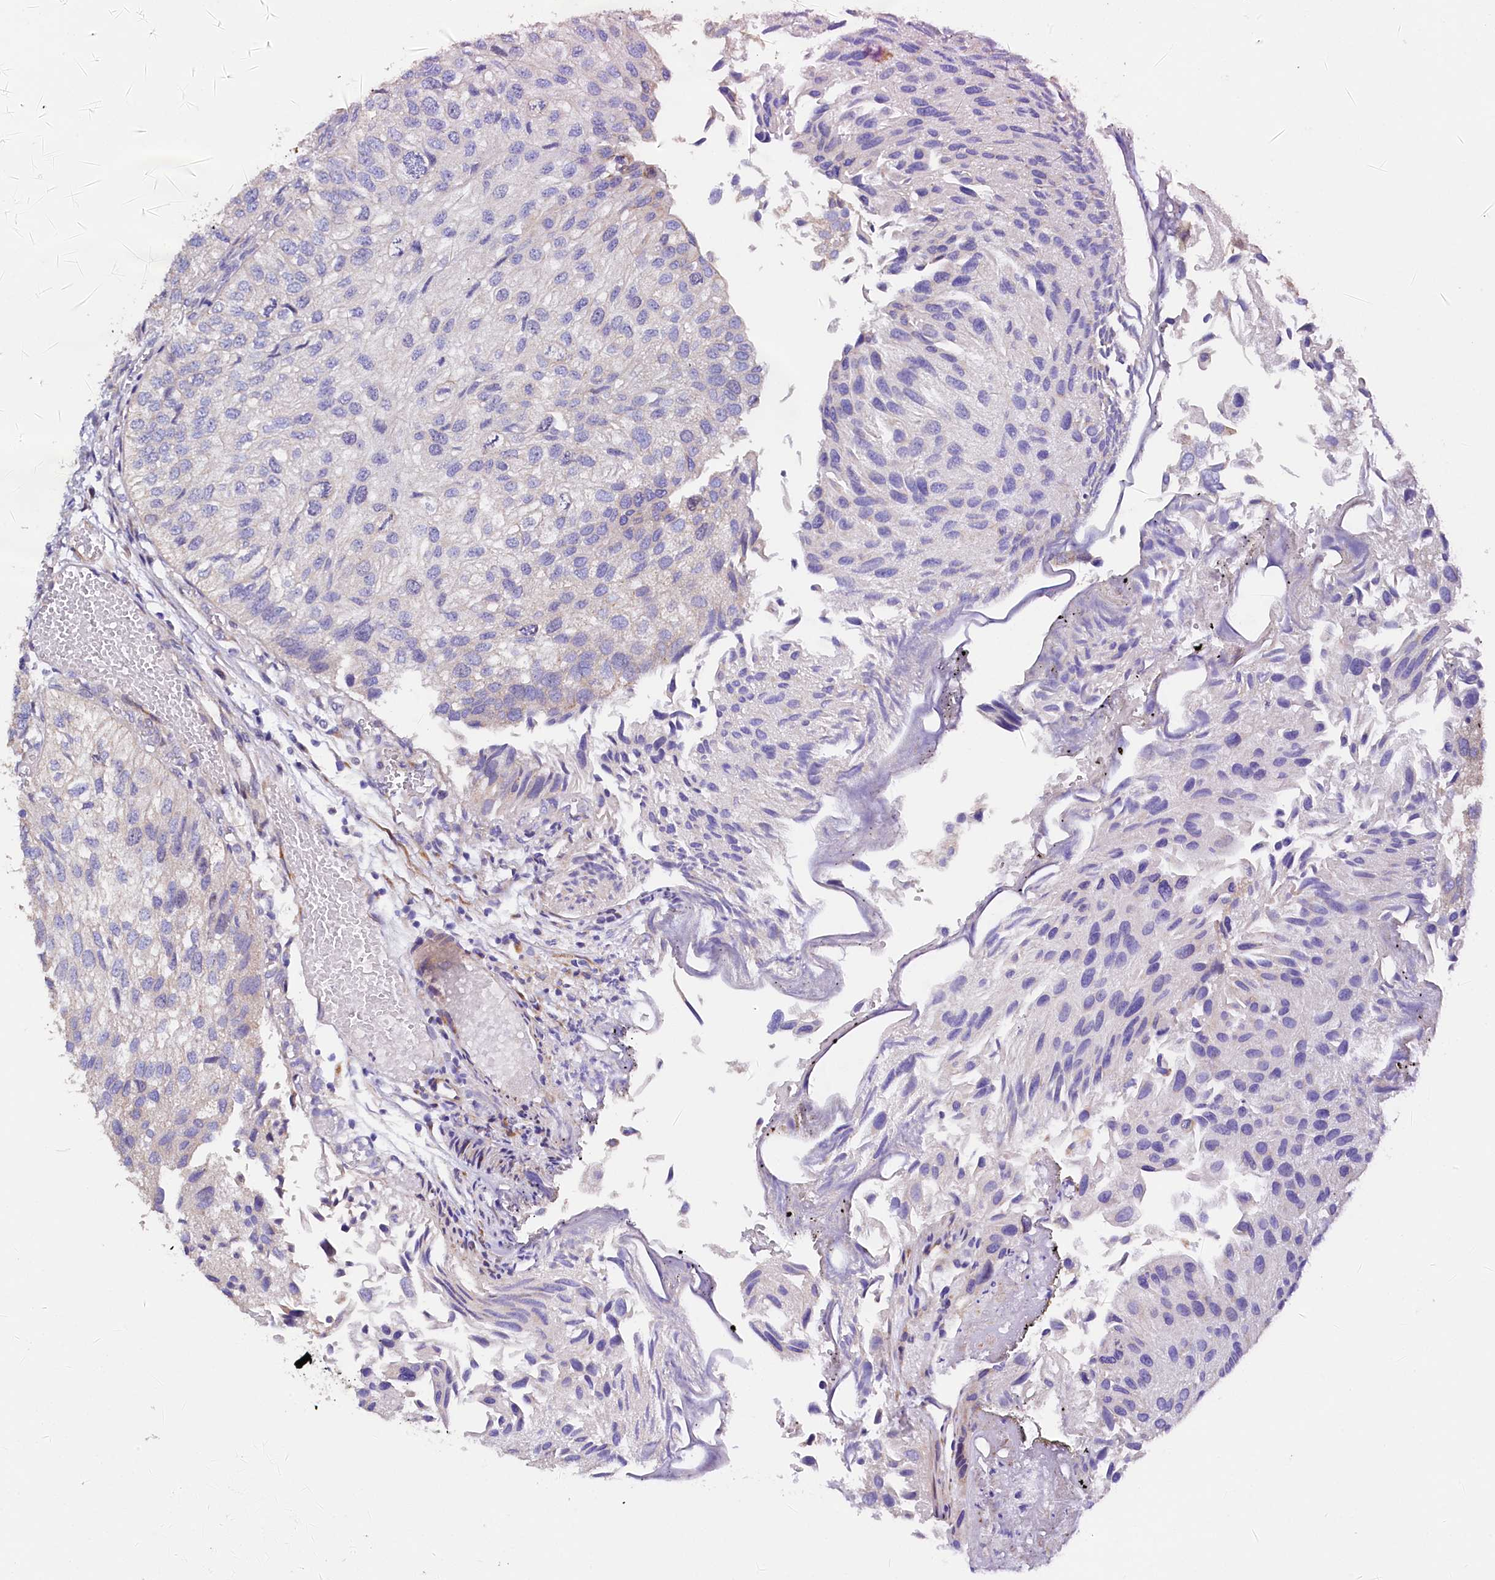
{"staining": {"intensity": "negative", "quantity": "none", "location": "none"}, "tissue": "urothelial cancer", "cell_type": "Tumor cells", "image_type": "cancer", "snomed": [{"axis": "morphology", "description": "Urothelial carcinoma, Low grade"}, {"axis": "topography", "description": "Urinary bladder"}], "caption": "The photomicrograph shows no staining of tumor cells in urothelial cancer.", "gene": "WNT8A", "patient": {"sex": "female", "age": 89}}